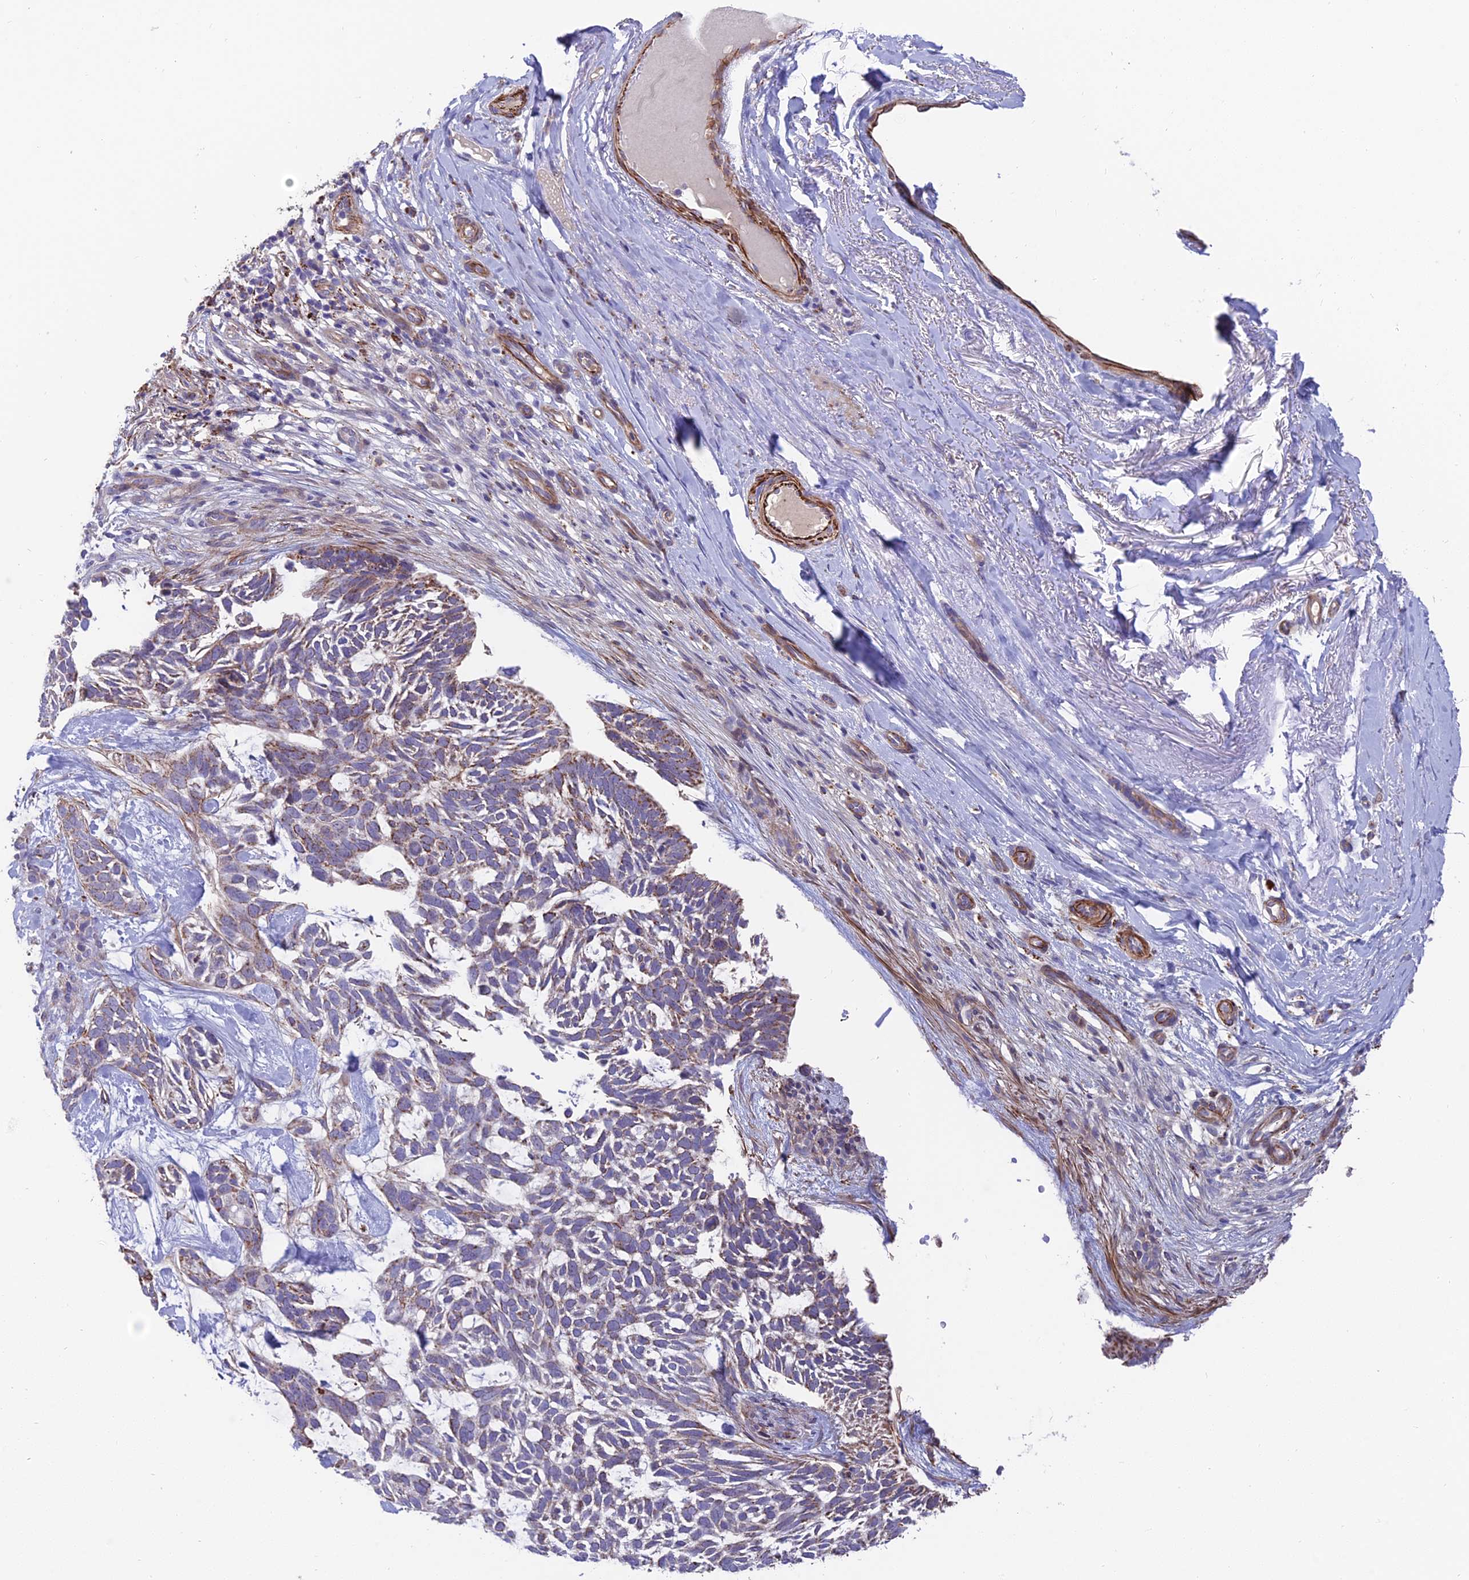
{"staining": {"intensity": "moderate", "quantity": "<25%", "location": "cytoplasmic/membranous"}, "tissue": "skin cancer", "cell_type": "Tumor cells", "image_type": "cancer", "snomed": [{"axis": "morphology", "description": "Basal cell carcinoma"}, {"axis": "topography", "description": "Skin"}], "caption": "A low amount of moderate cytoplasmic/membranous positivity is seen in about <25% of tumor cells in skin cancer (basal cell carcinoma) tissue.", "gene": "TIGD6", "patient": {"sex": "male", "age": 88}}